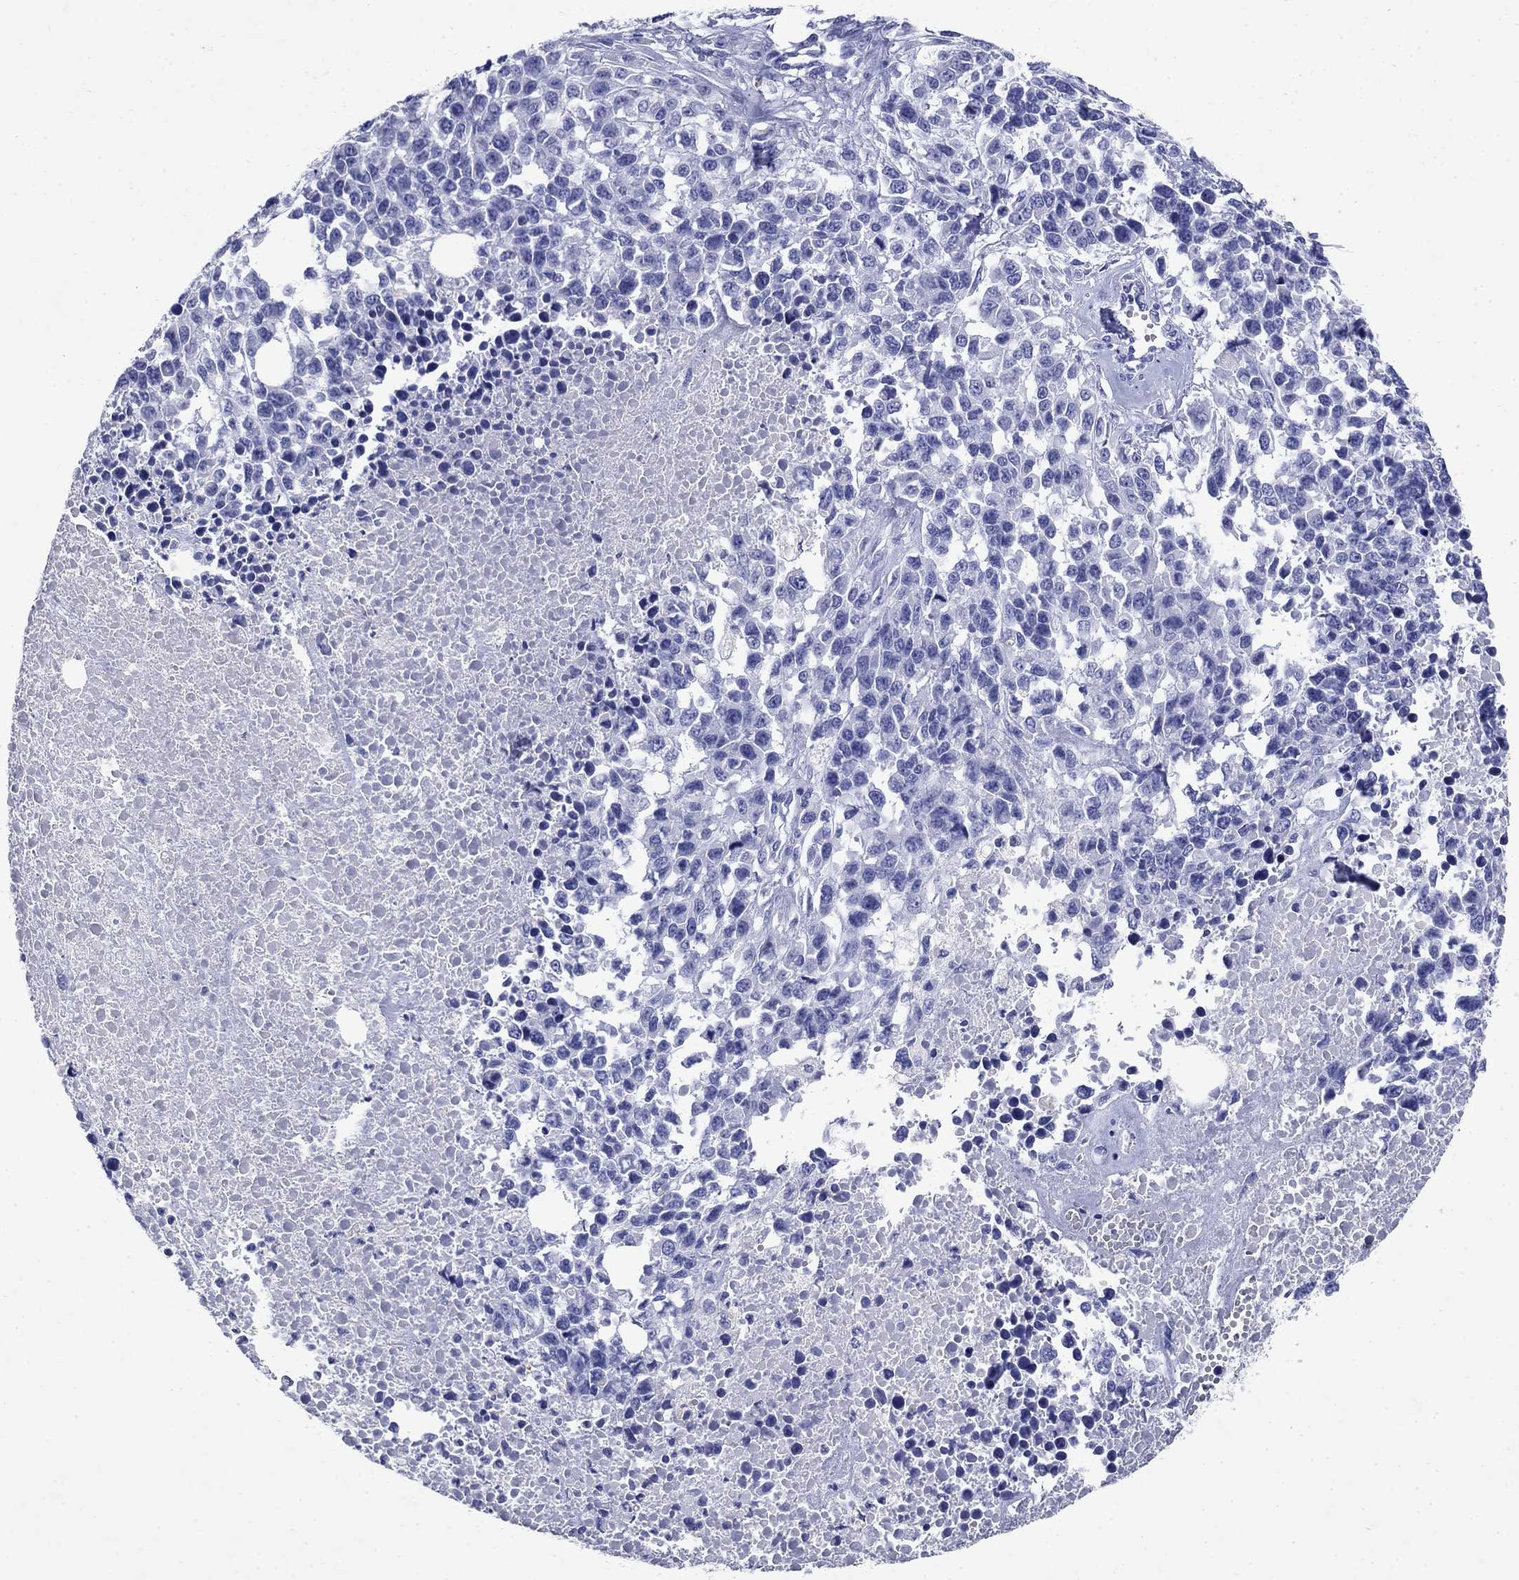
{"staining": {"intensity": "negative", "quantity": "none", "location": "none"}, "tissue": "melanoma", "cell_type": "Tumor cells", "image_type": "cancer", "snomed": [{"axis": "morphology", "description": "Malignant melanoma, Metastatic site"}, {"axis": "topography", "description": "Skin"}], "caption": "Tumor cells show no significant positivity in melanoma.", "gene": "CD1A", "patient": {"sex": "male", "age": 84}}